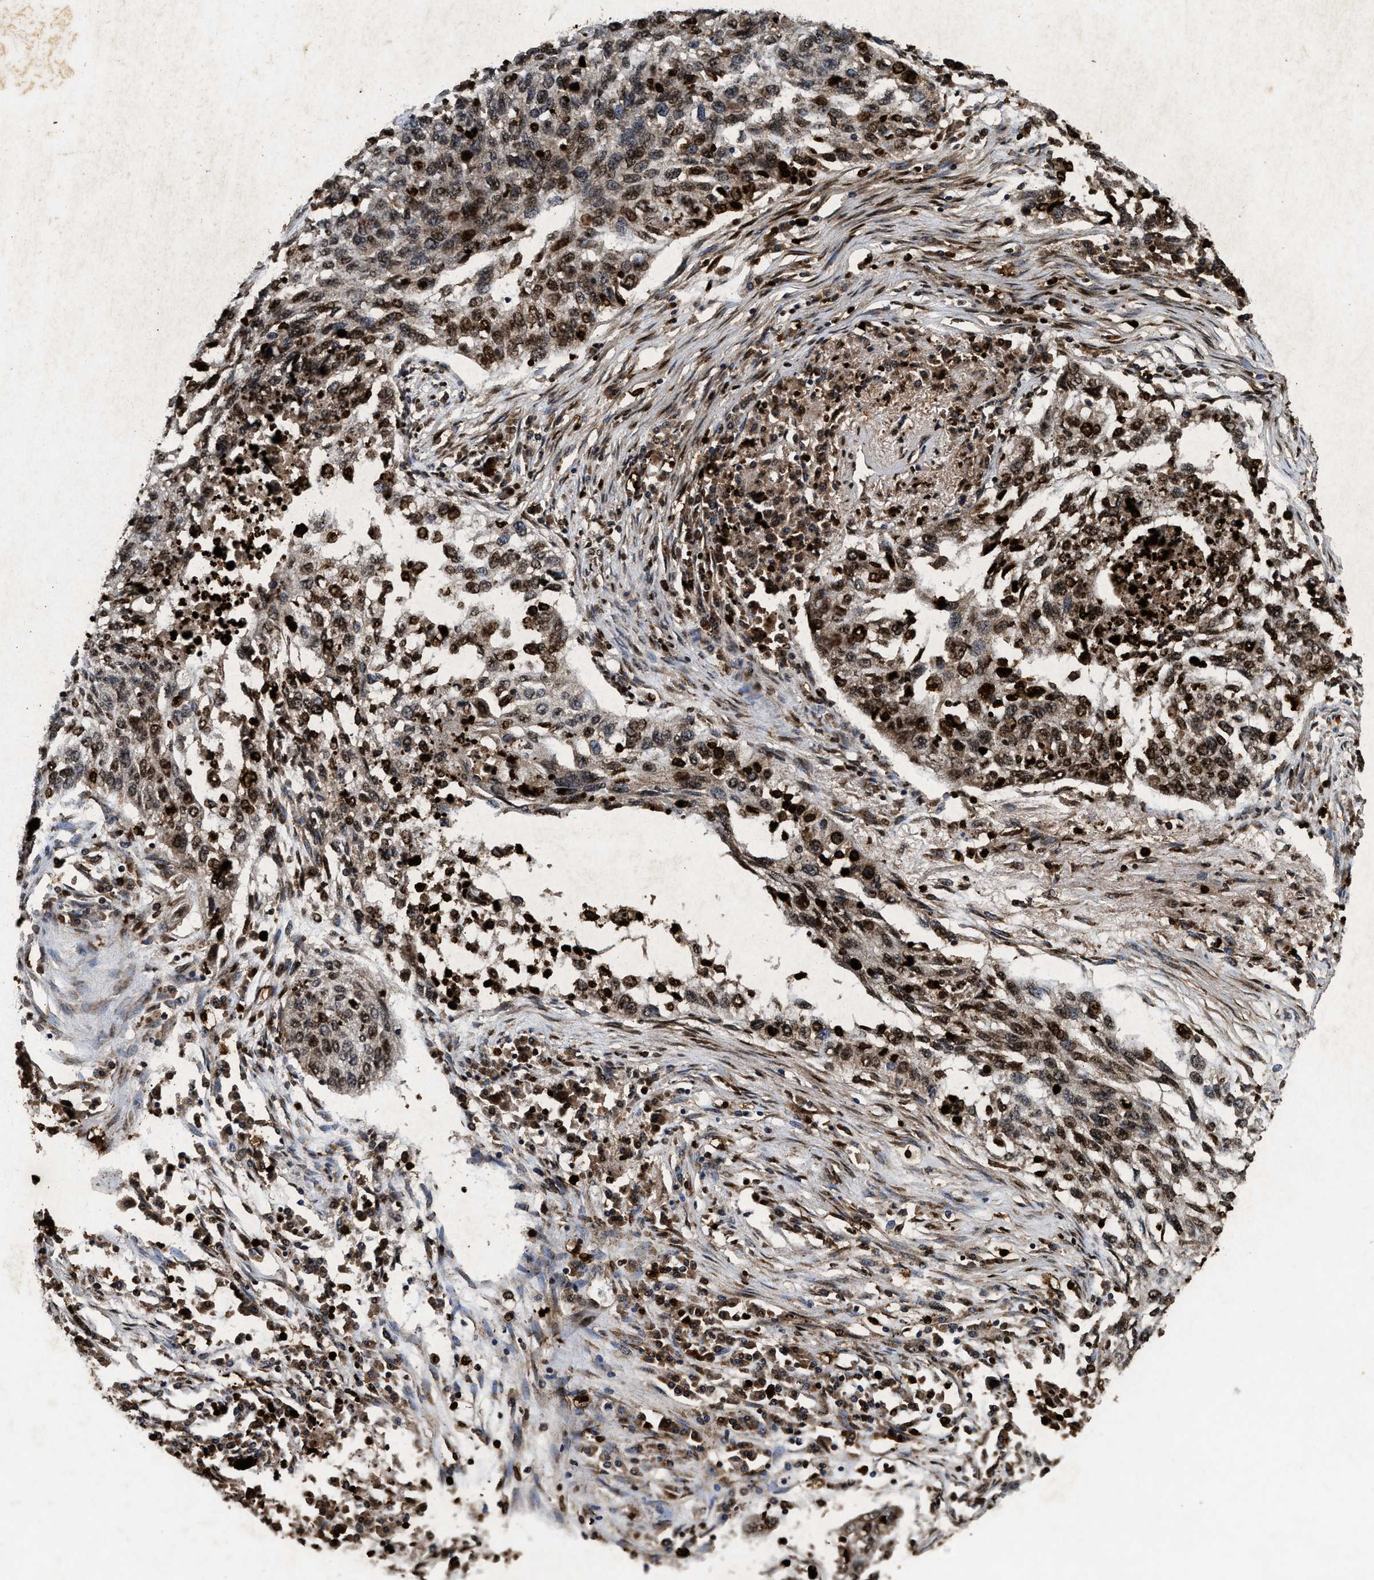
{"staining": {"intensity": "moderate", "quantity": ">75%", "location": "cytoplasmic/membranous,nuclear"}, "tissue": "lung cancer", "cell_type": "Tumor cells", "image_type": "cancer", "snomed": [{"axis": "morphology", "description": "Squamous cell carcinoma, NOS"}, {"axis": "topography", "description": "Lung"}], "caption": "This micrograph shows lung cancer (squamous cell carcinoma) stained with IHC to label a protein in brown. The cytoplasmic/membranous and nuclear of tumor cells show moderate positivity for the protein. Nuclei are counter-stained blue.", "gene": "ACOX1", "patient": {"sex": "female", "age": 63}}